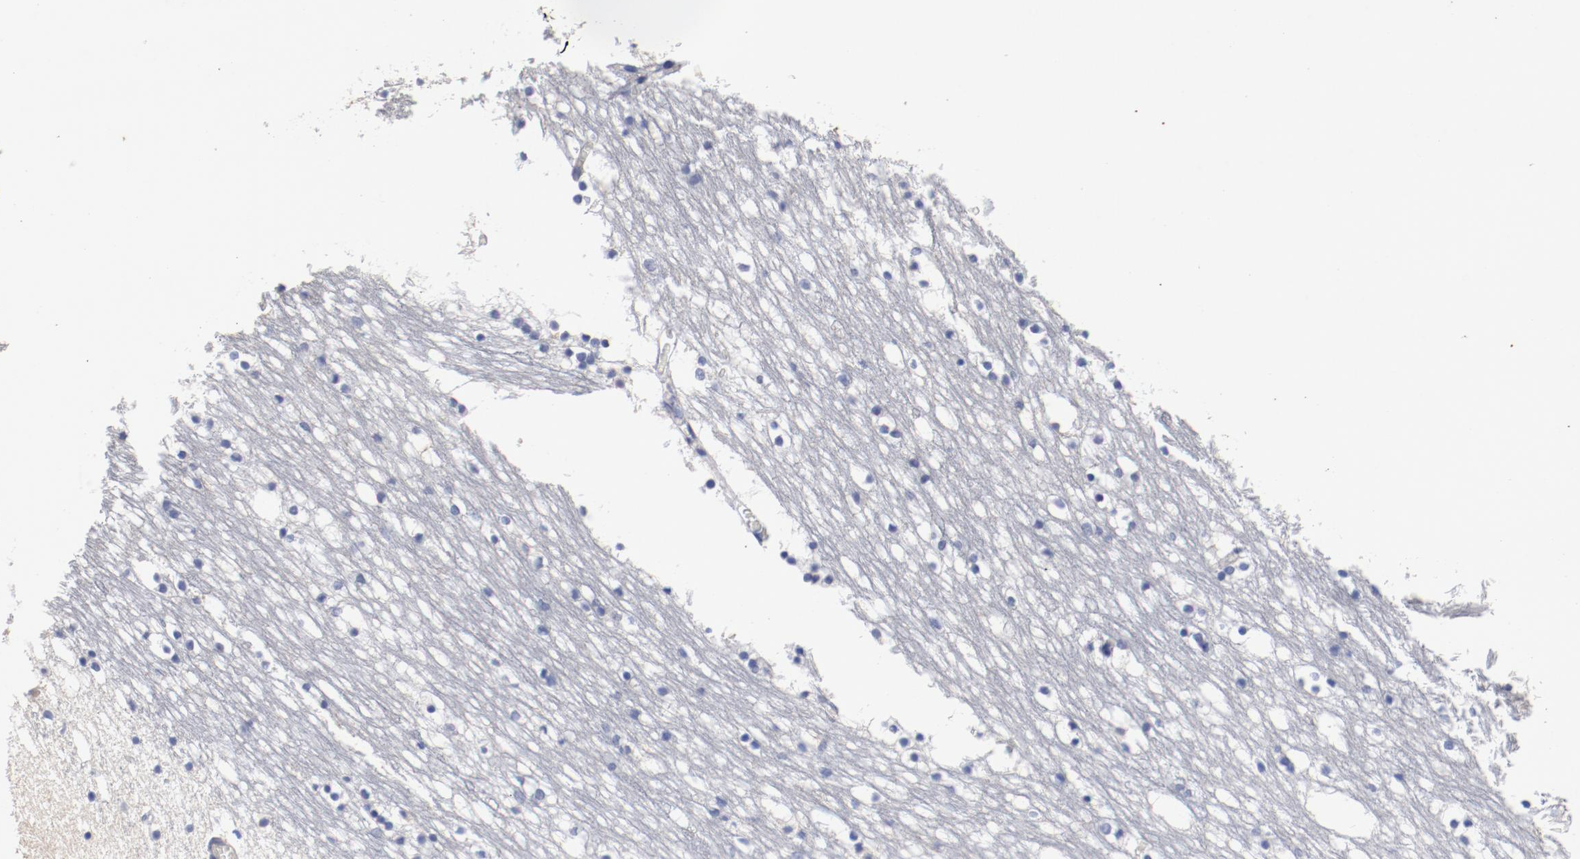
{"staining": {"intensity": "negative", "quantity": "none", "location": "none"}, "tissue": "caudate", "cell_type": "Glial cells", "image_type": "normal", "snomed": [{"axis": "morphology", "description": "Normal tissue, NOS"}, {"axis": "topography", "description": "Lateral ventricle wall"}], "caption": "DAB (3,3'-diaminobenzidine) immunohistochemical staining of unremarkable human caudate displays no significant positivity in glial cells.", "gene": "TSPAN6", "patient": {"sex": "male", "age": 45}}